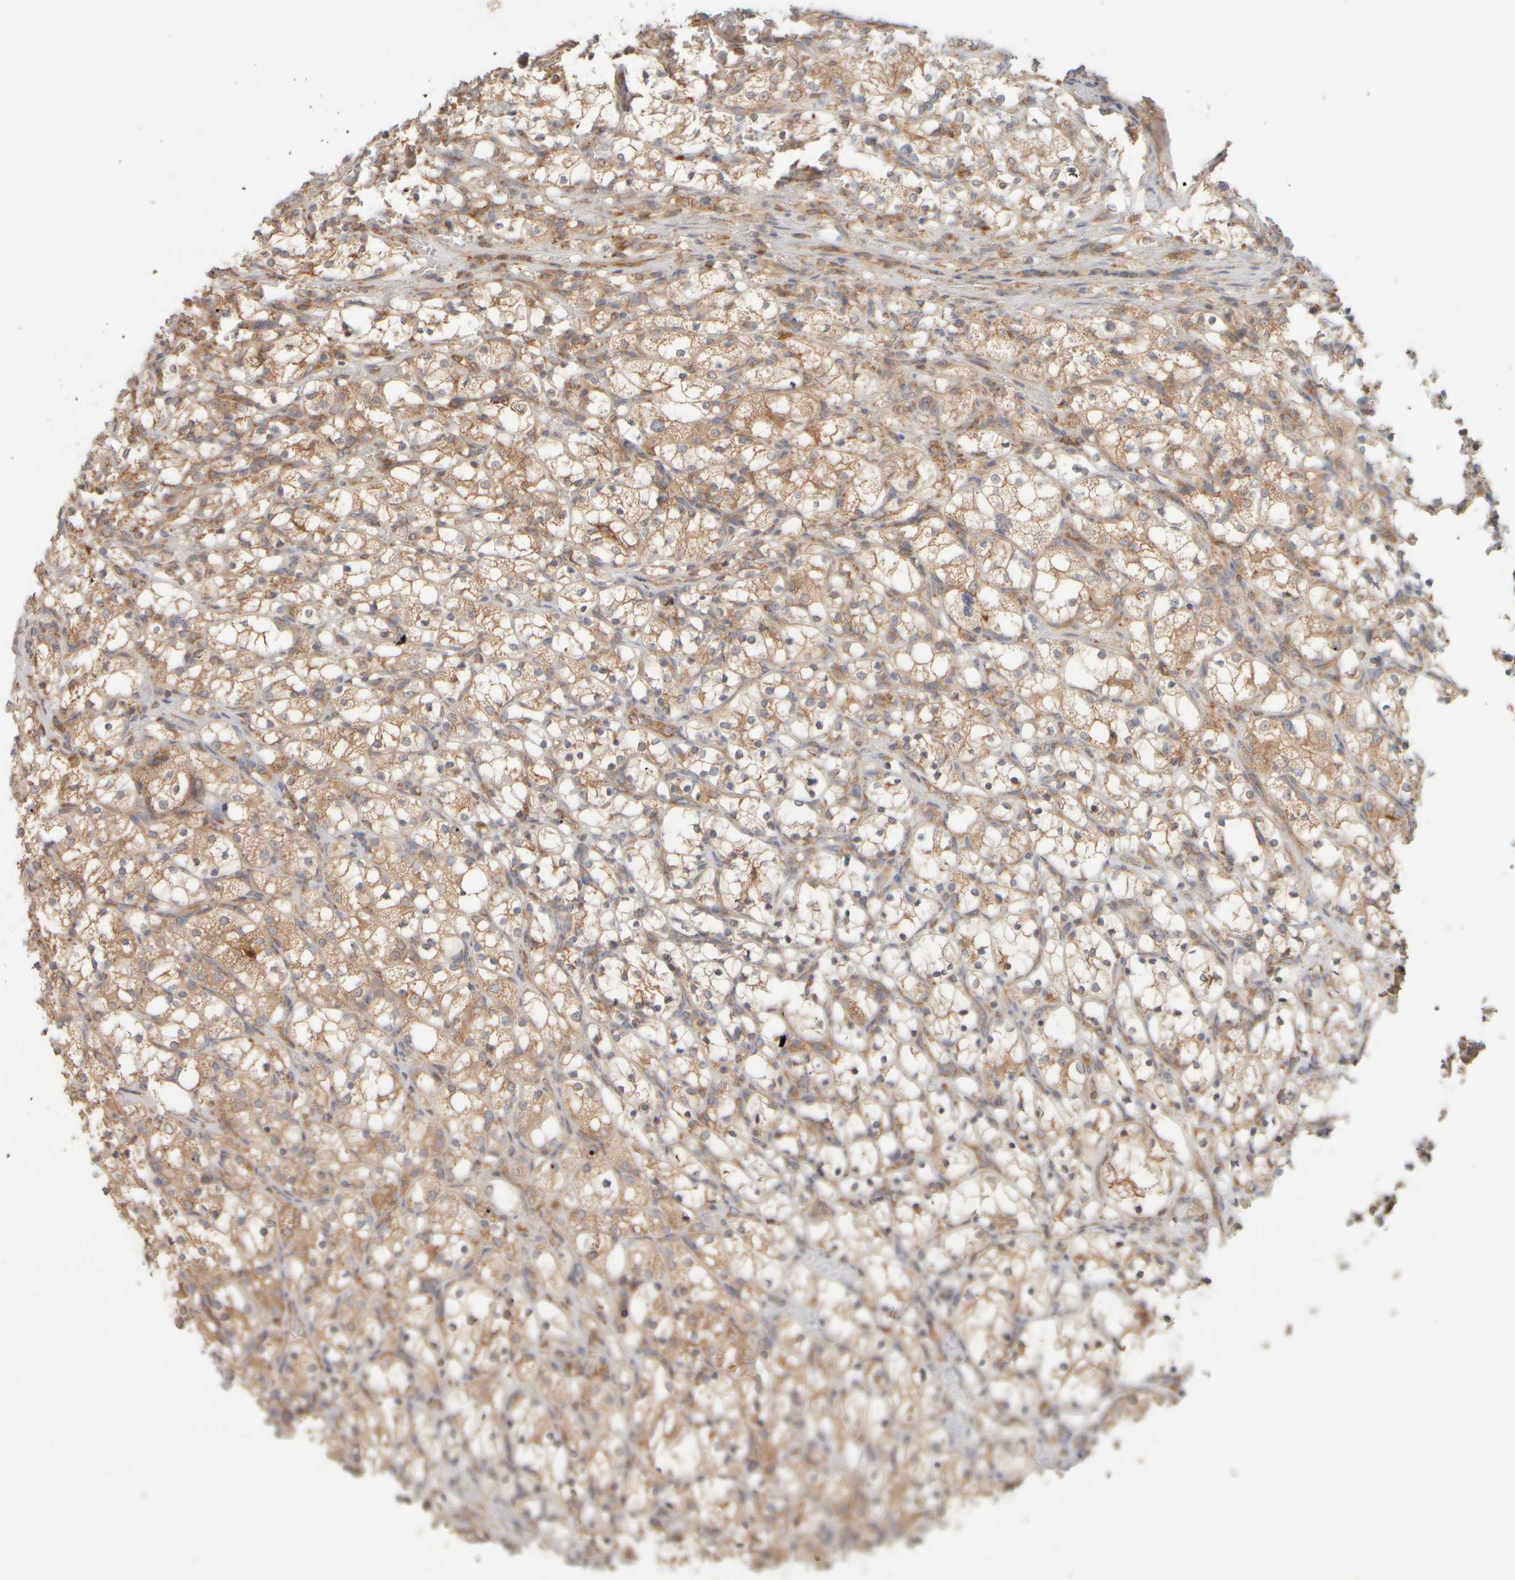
{"staining": {"intensity": "weak", "quantity": "25%-75%", "location": "cytoplasmic/membranous"}, "tissue": "renal cancer", "cell_type": "Tumor cells", "image_type": "cancer", "snomed": [{"axis": "morphology", "description": "Adenocarcinoma, NOS"}, {"axis": "topography", "description": "Kidney"}], "caption": "Human renal cancer stained for a protein (brown) shows weak cytoplasmic/membranous positive expression in approximately 25%-75% of tumor cells.", "gene": "EIF2B3", "patient": {"sex": "female", "age": 69}}